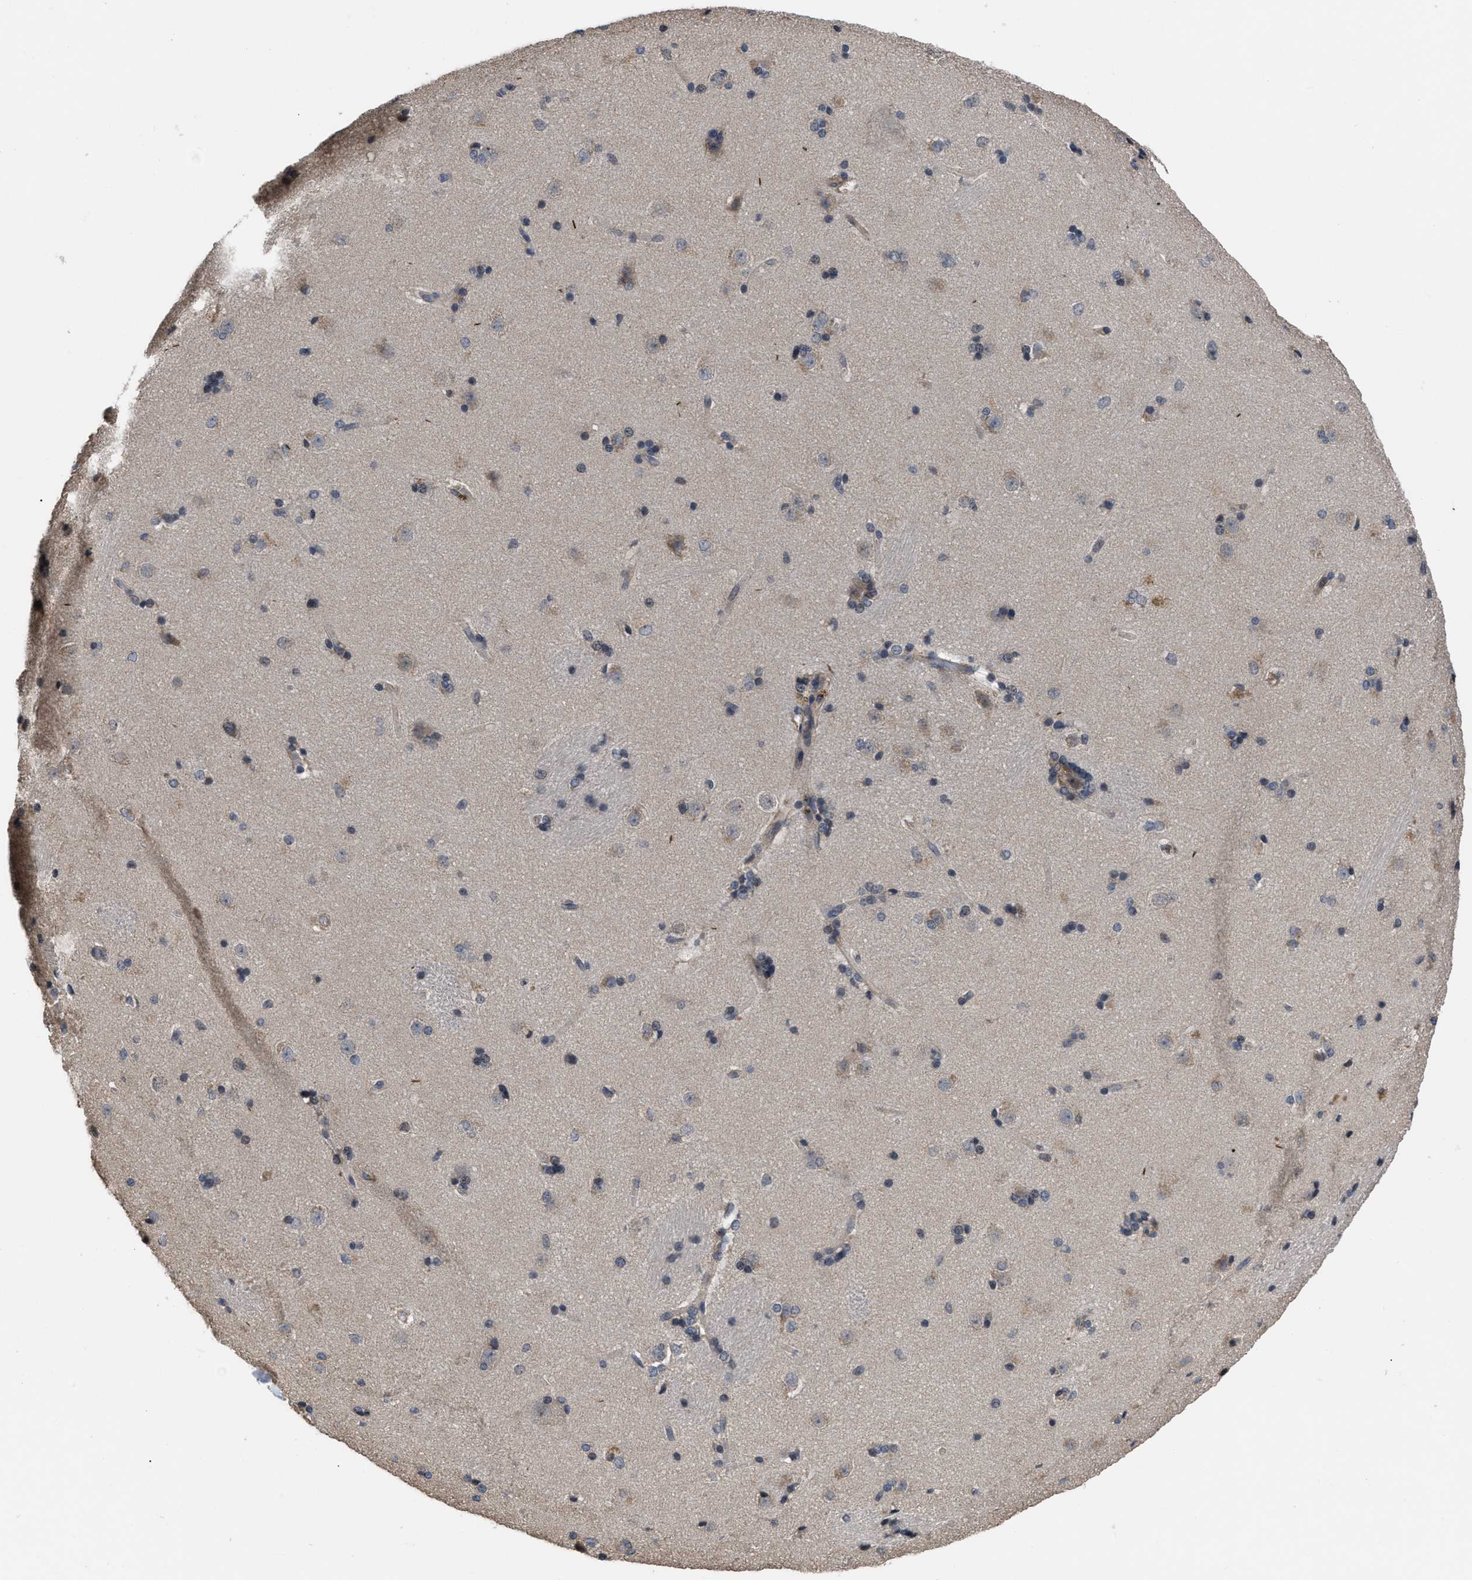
{"staining": {"intensity": "moderate", "quantity": "<25%", "location": "cytoplasmic/membranous"}, "tissue": "caudate", "cell_type": "Glial cells", "image_type": "normal", "snomed": [{"axis": "morphology", "description": "Normal tissue, NOS"}, {"axis": "topography", "description": "Lateral ventricle wall"}], "caption": "There is low levels of moderate cytoplasmic/membranous expression in glial cells of unremarkable caudate, as demonstrated by immunohistochemical staining (brown color).", "gene": "DNAJC14", "patient": {"sex": "female", "age": 19}}